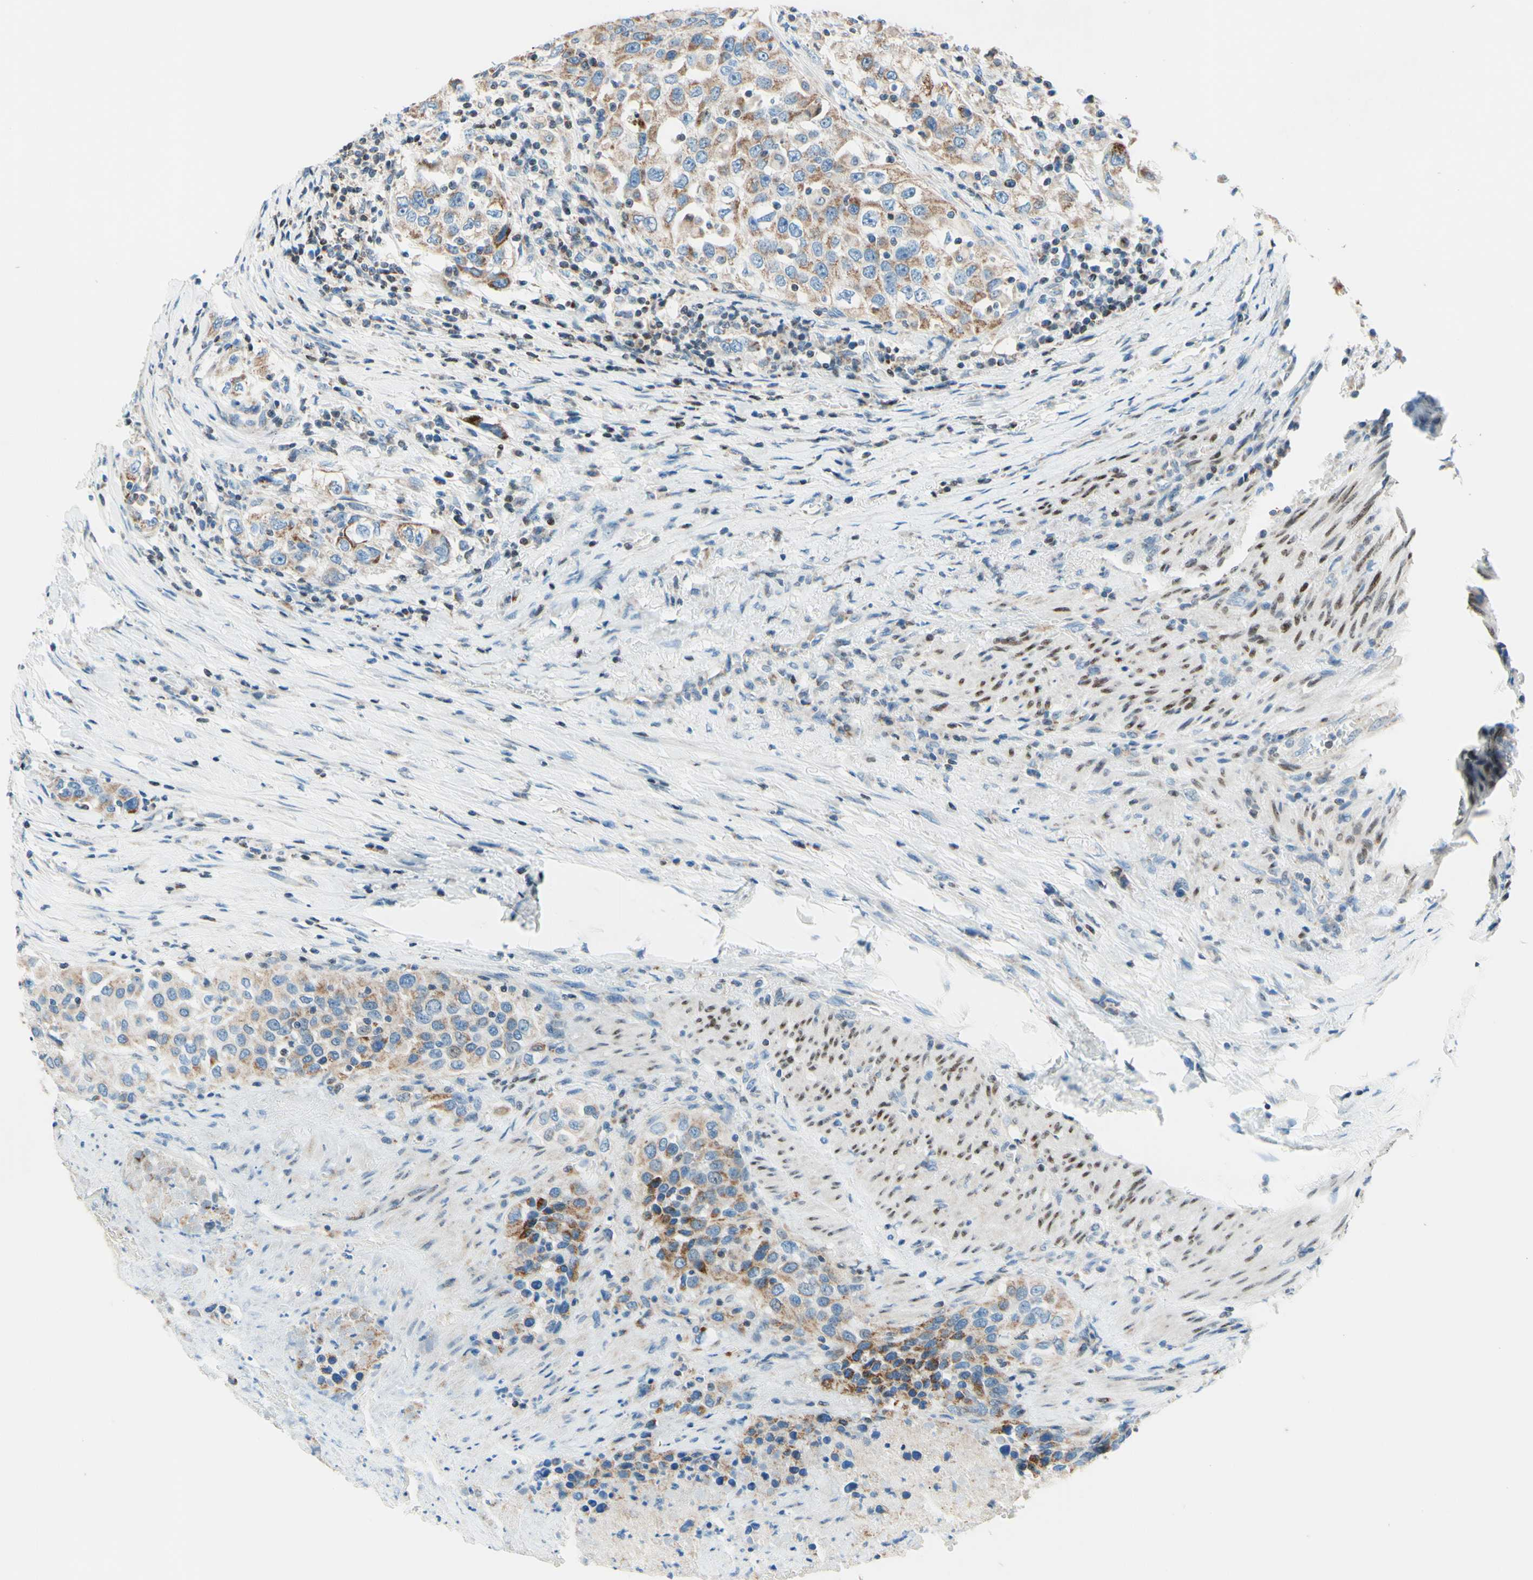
{"staining": {"intensity": "moderate", "quantity": ">75%", "location": "cytoplasmic/membranous"}, "tissue": "urothelial cancer", "cell_type": "Tumor cells", "image_type": "cancer", "snomed": [{"axis": "morphology", "description": "Urothelial carcinoma, High grade"}, {"axis": "topography", "description": "Urinary bladder"}], "caption": "This histopathology image reveals urothelial carcinoma (high-grade) stained with IHC to label a protein in brown. The cytoplasmic/membranous of tumor cells show moderate positivity for the protein. Nuclei are counter-stained blue.", "gene": "CBX7", "patient": {"sex": "female", "age": 80}}